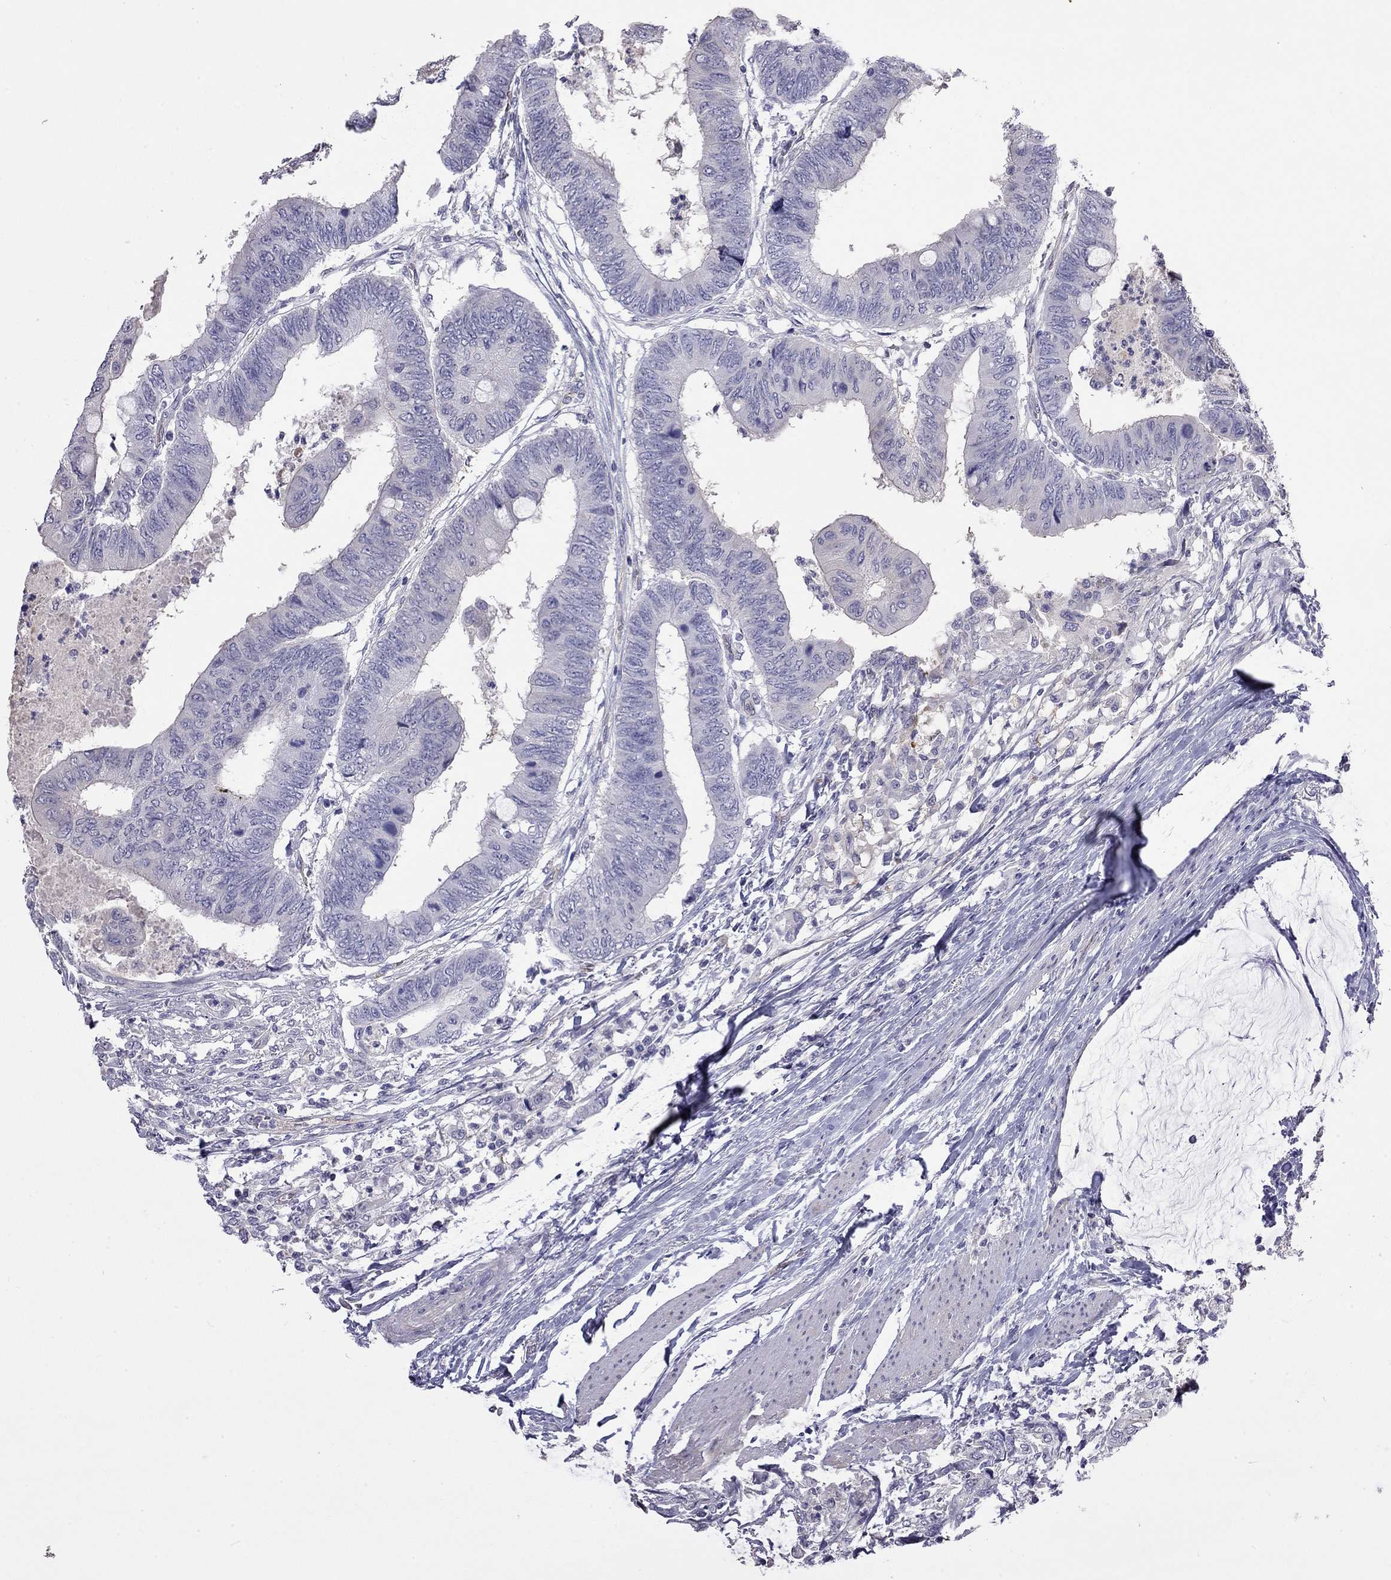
{"staining": {"intensity": "negative", "quantity": "none", "location": "none"}, "tissue": "colorectal cancer", "cell_type": "Tumor cells", "image_type": "cancer", "snomed": [{"axis": "morphology", "description": "Normal tissue, NOS"}, {"axis": "morphology", "description": "Adenocarcinoma, NOS"}, {"axis": "topography", "description": "Rectum"}, {"axis": "topography", "description": "Peripheral nerve tissue"}], "caption": "Histopathology image shows no protein staining in tumor cells of colorectal cancer tissue.", "gene": "FEZ1", "patient": {"sex": "male", "age": 92}}